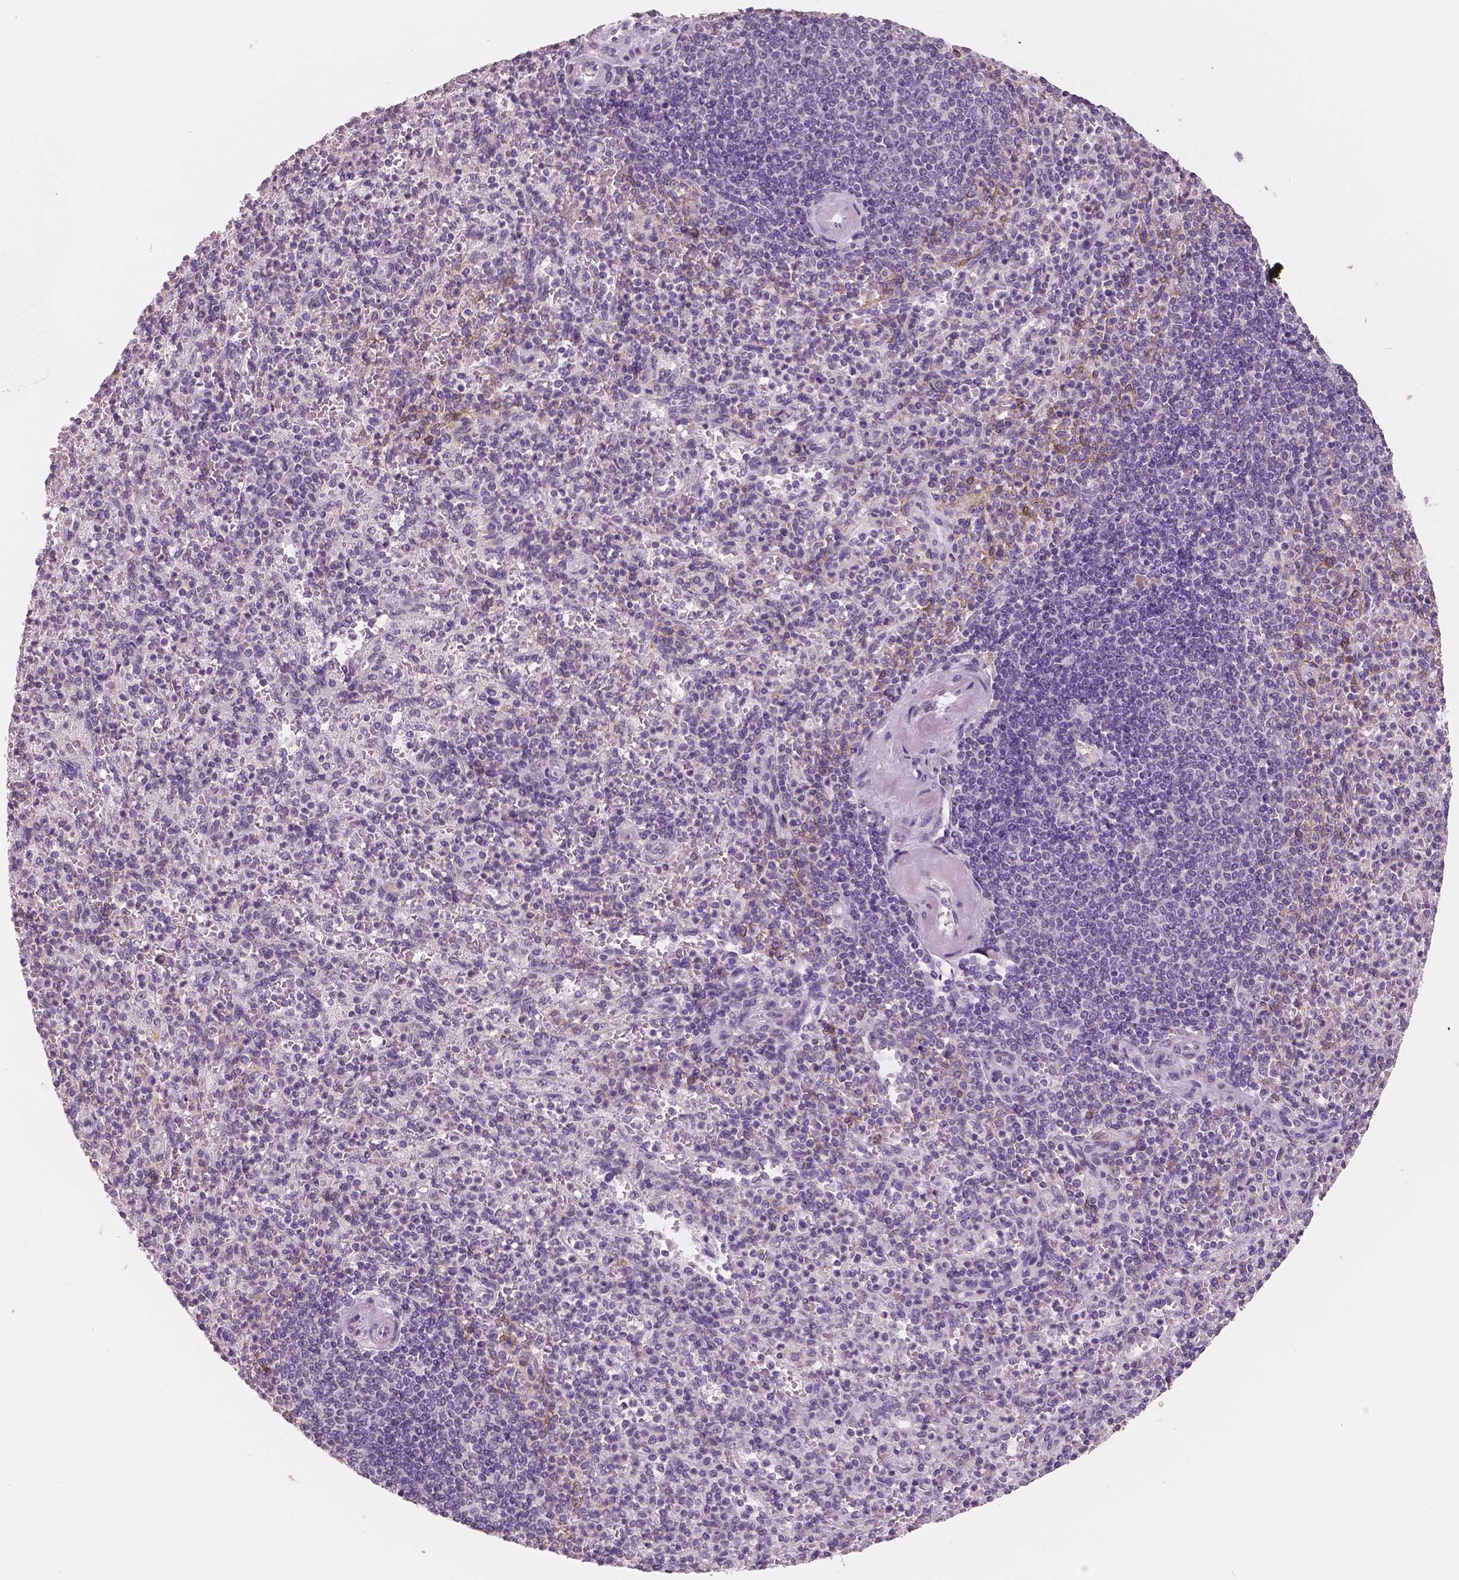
{"staining": {"intensity": "negative", "quantity": "none", "location": "none"}, "tissue": "spleen", "cell_type": "Cells in red pulp", "image_type": "normal", "snomed": [{"axis": "morphology", "description": "Normal tissue, NOS"}, {"axis": "topography", "description": "Spleen"}], "caption": "Histopathology image shows no protein staining in cells in red pulp of benign spleen.", "gene": "NECAB1", "patient": {"sex": "female", "age": 74}}